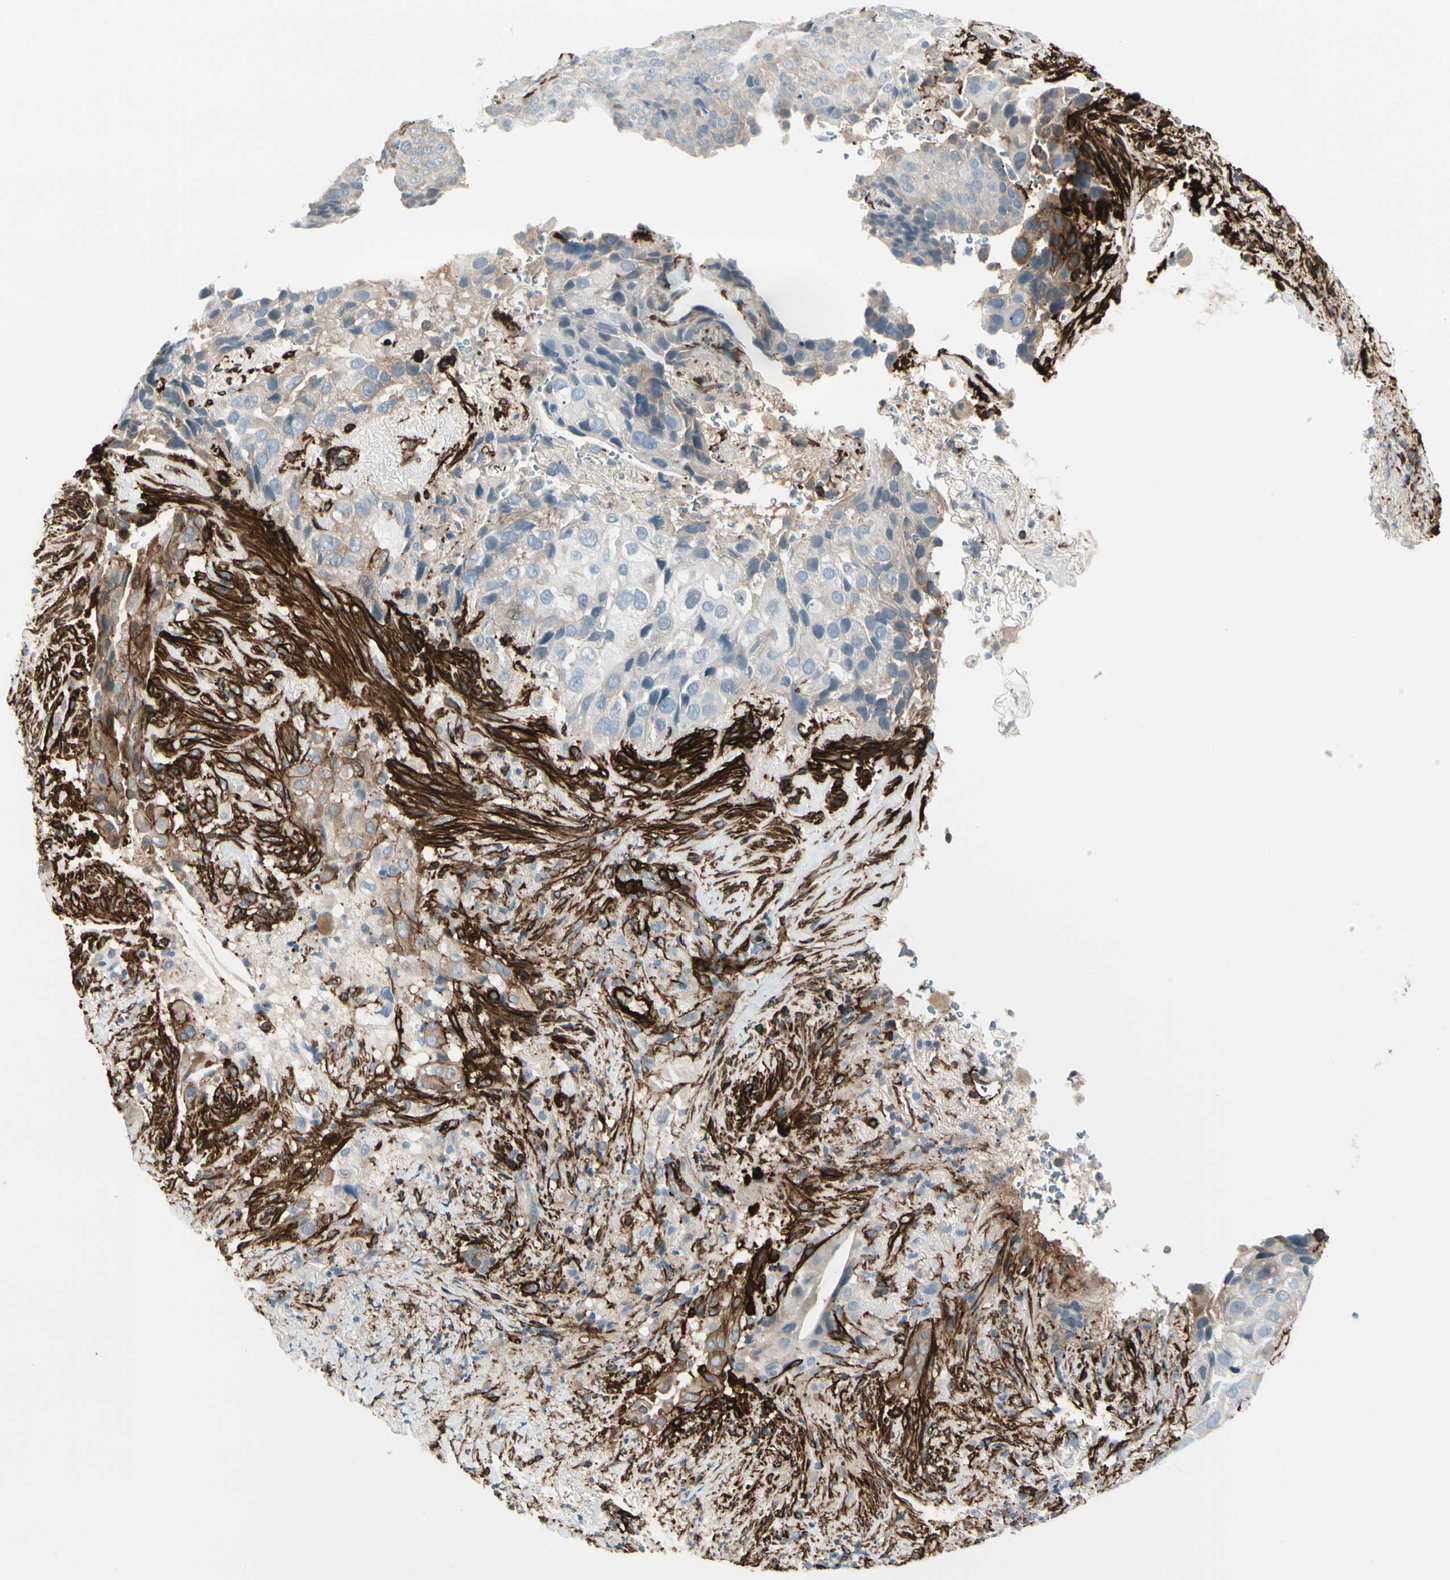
{"staining": {"intensity": "weak", "quantity": "<25%", "location": "cytoplasmic/membranous"}, "tissue": "lung cancer", "cell_type": "Tumor cells", "image_type": "cancer", "snomed": [{"axis": "morphology", "description": "Squamous cell carcinoma, NOS"}, {"axis": "topography", "description": "Lung"}], "caption": "Human lung squamous cell carcinoma stained for a protein using IHC displays no positivity in tumor cells.", "gene": "CALD1", "patient": {"sex": "male", "age": 54}}